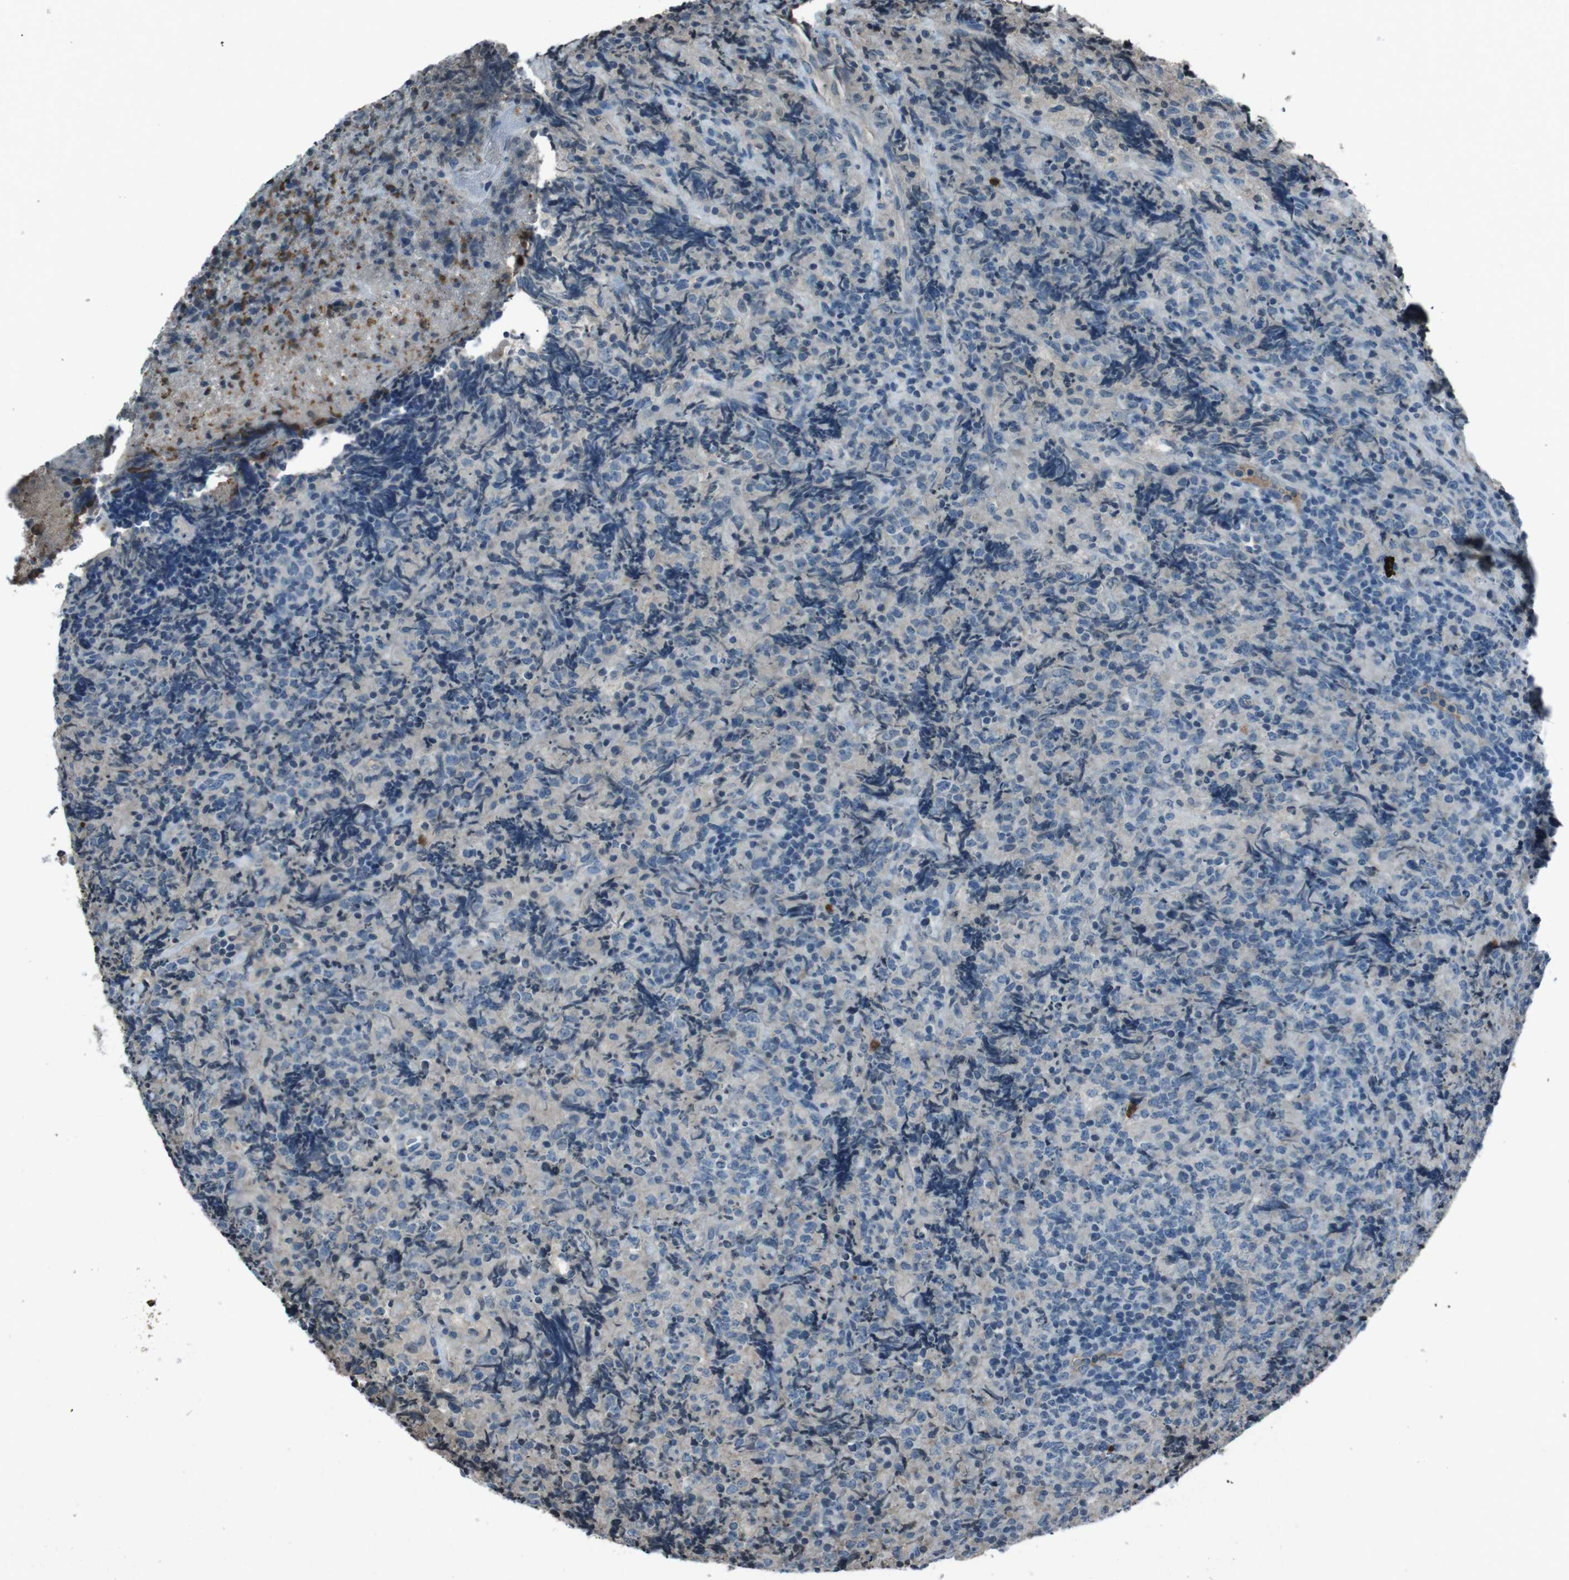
{"staining": {"intensity": "negative", "quantity": "none", "location": "none"}, "tissue": "lymphoma", "cell_type": "Tumor cells", "image_type": "cancer", "snomed": [{"axis": "morphology", "description": "Malignant lymphoma, non-Hodgkin's type, High grade"}, {"axis": "topography", "description": "Tonsil"}], "caption": "Photomicrograph shows no protein expression in tumor cells of lymphoma tissue.", "gene": "UGT1A6", "patient": {"sex": "female", "age": 36}}